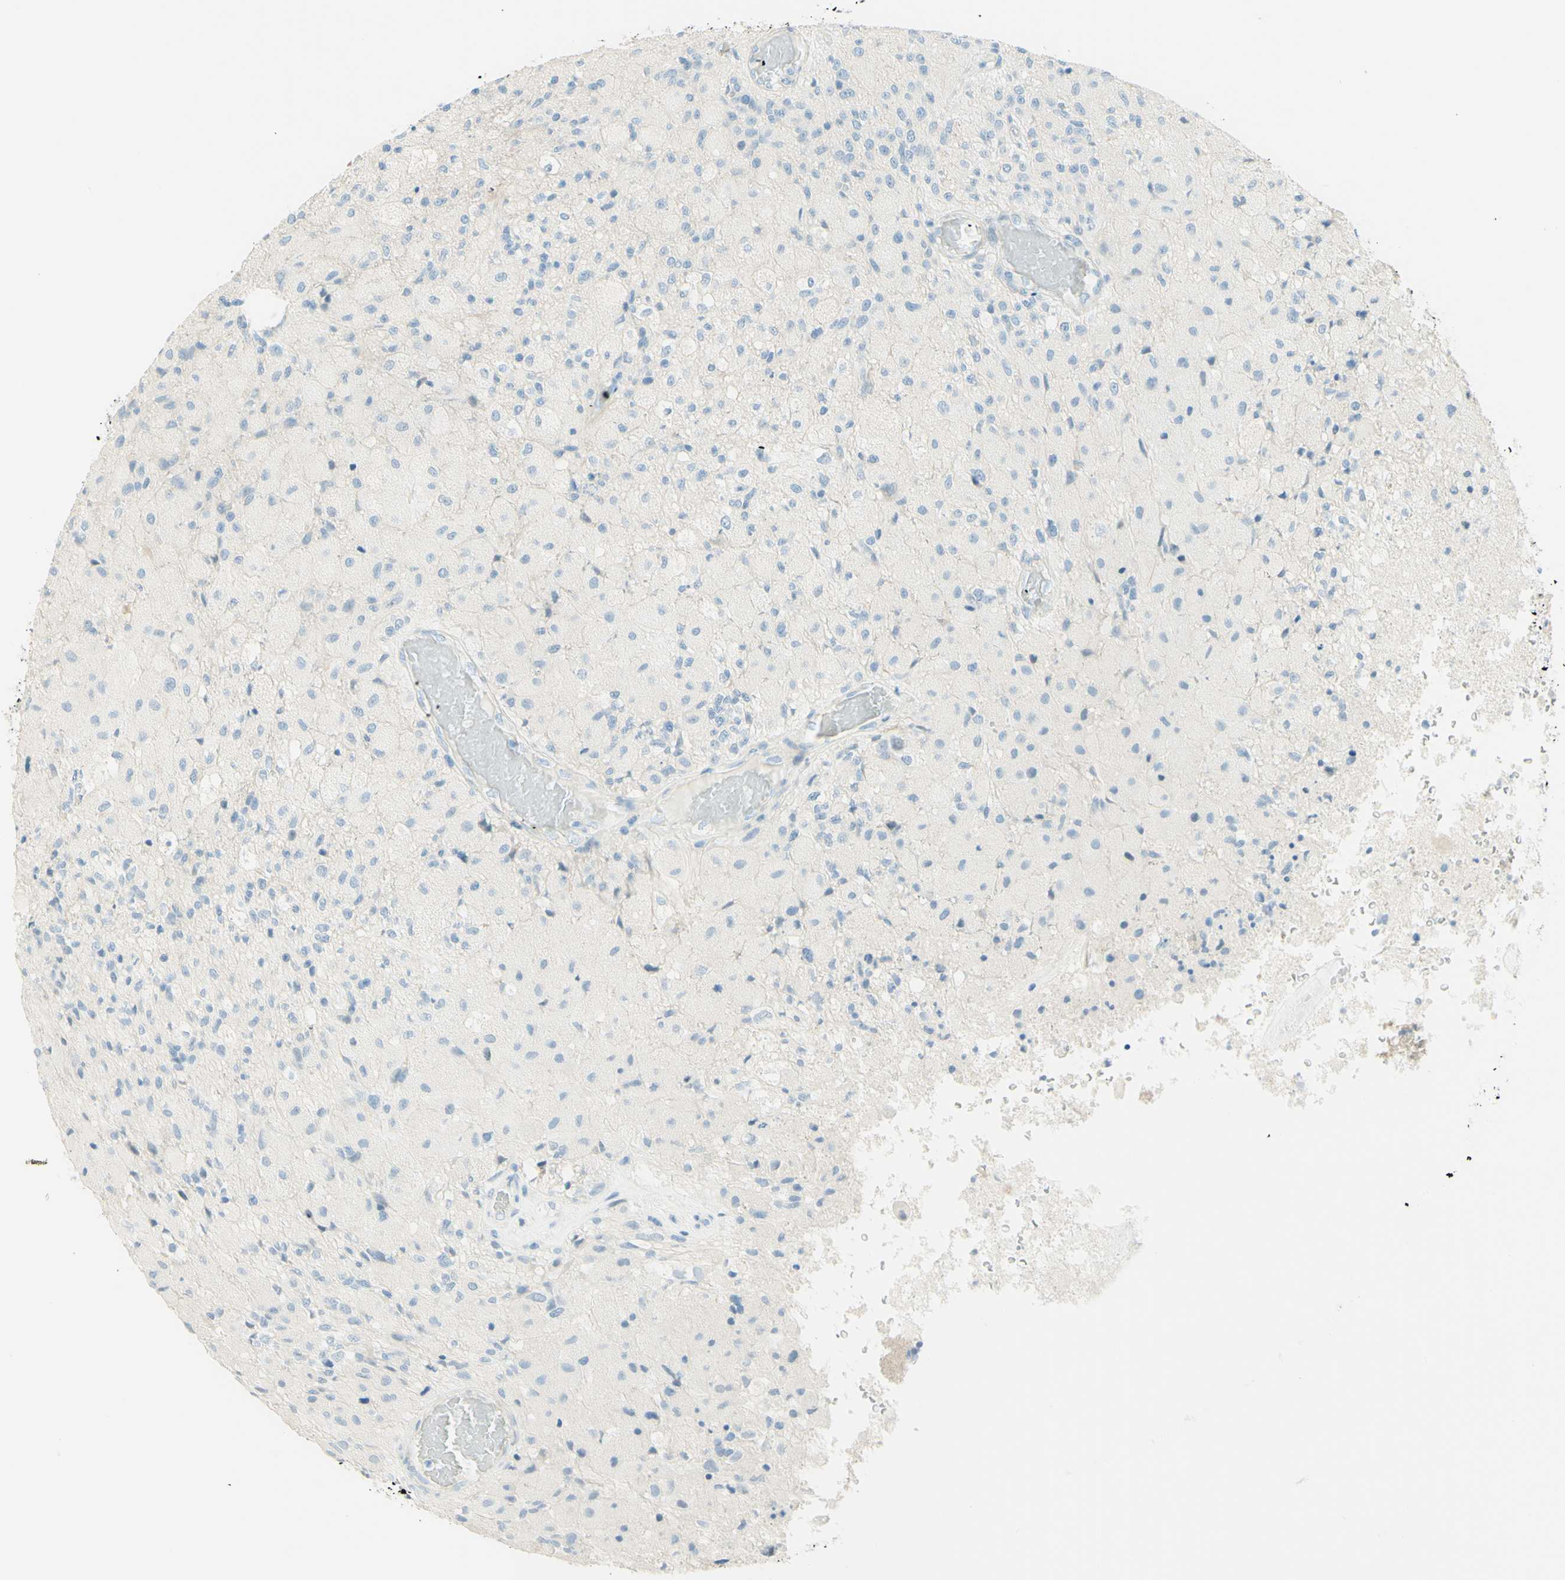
{"staining": {"intensity": "negative", "quantity": "none", "location": "none"}, "tissue": "glioma", "cell_type": "Tumor cells", "image_type": "cancer", "snomed": [{"axis": "morphology", "description": "Normal tissue, NOS"}, {"axis": "morphology", "description": "Glioma, malignant, High grade"}, {"axis": "topography", "description": "Cerebral cortex"}], "caption": "Immunohistochemistry (IHC) image of neoplastic tissue: glioma stained with DAB (3,3'-diaminobenzidine) shows no significant protein positivity in tumor cells.", "gene": "TMEM132D", "patient": {"sex": "male", "age": 77}}